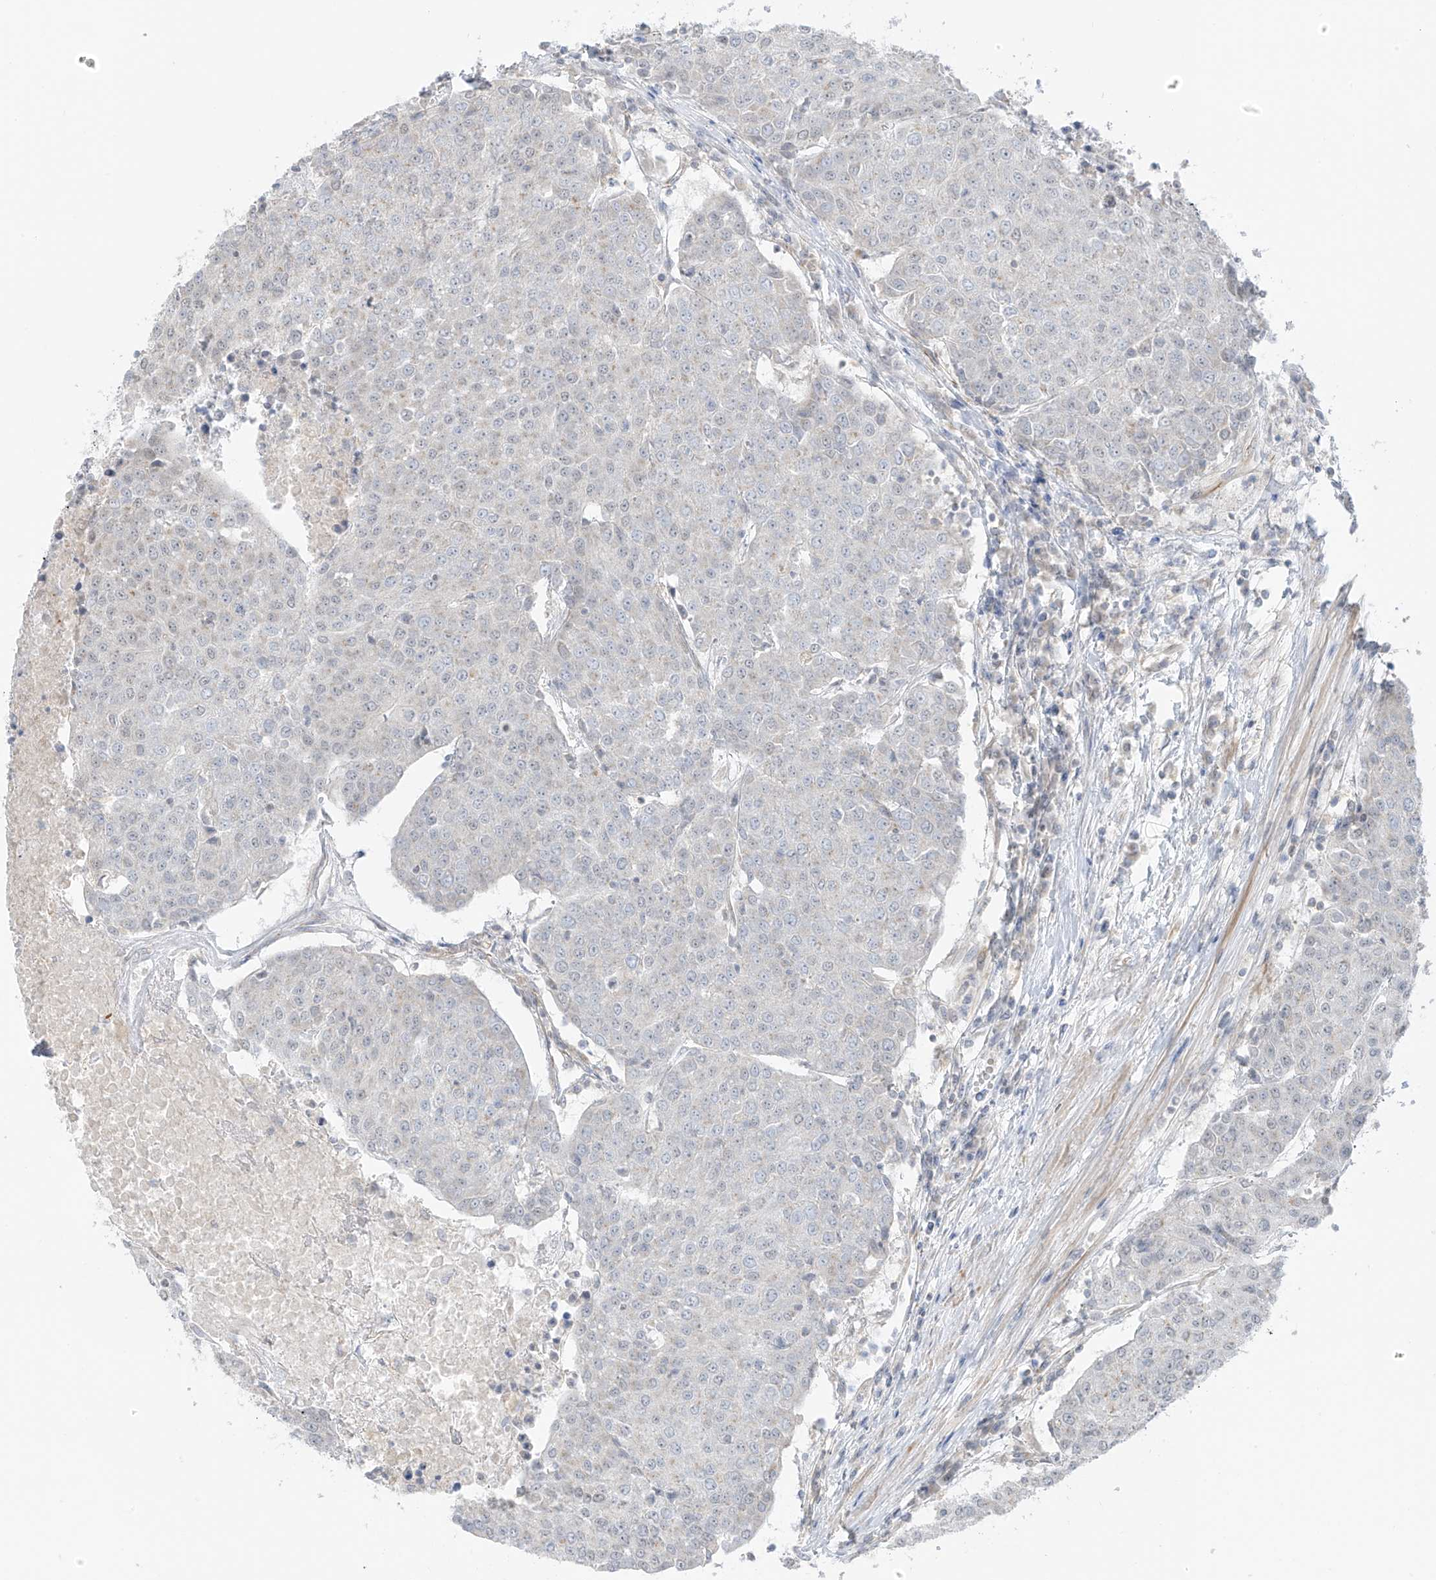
{"staining": {"intensity": "negative", "quantity": "none", "location": "none"}, "tissue": "urothelial cancer", "cell_type": "Tumor cells", "image_type": "cancer", "snomed": [{"axis": "morphology", "description": "Urothelial carcinoma, High grade"}, {"axis": "topography", "description": "Urinary bladder"}], "caption": "Tumor cells are negative for brown protein staining in urothelial carcinoma (high-grade). (DAB (3,3'-diaminobenzidine) immunohistochemistry, high magnification).", "gene": "HS6ST2", "patient": {"sex": "female", "age": 85}}